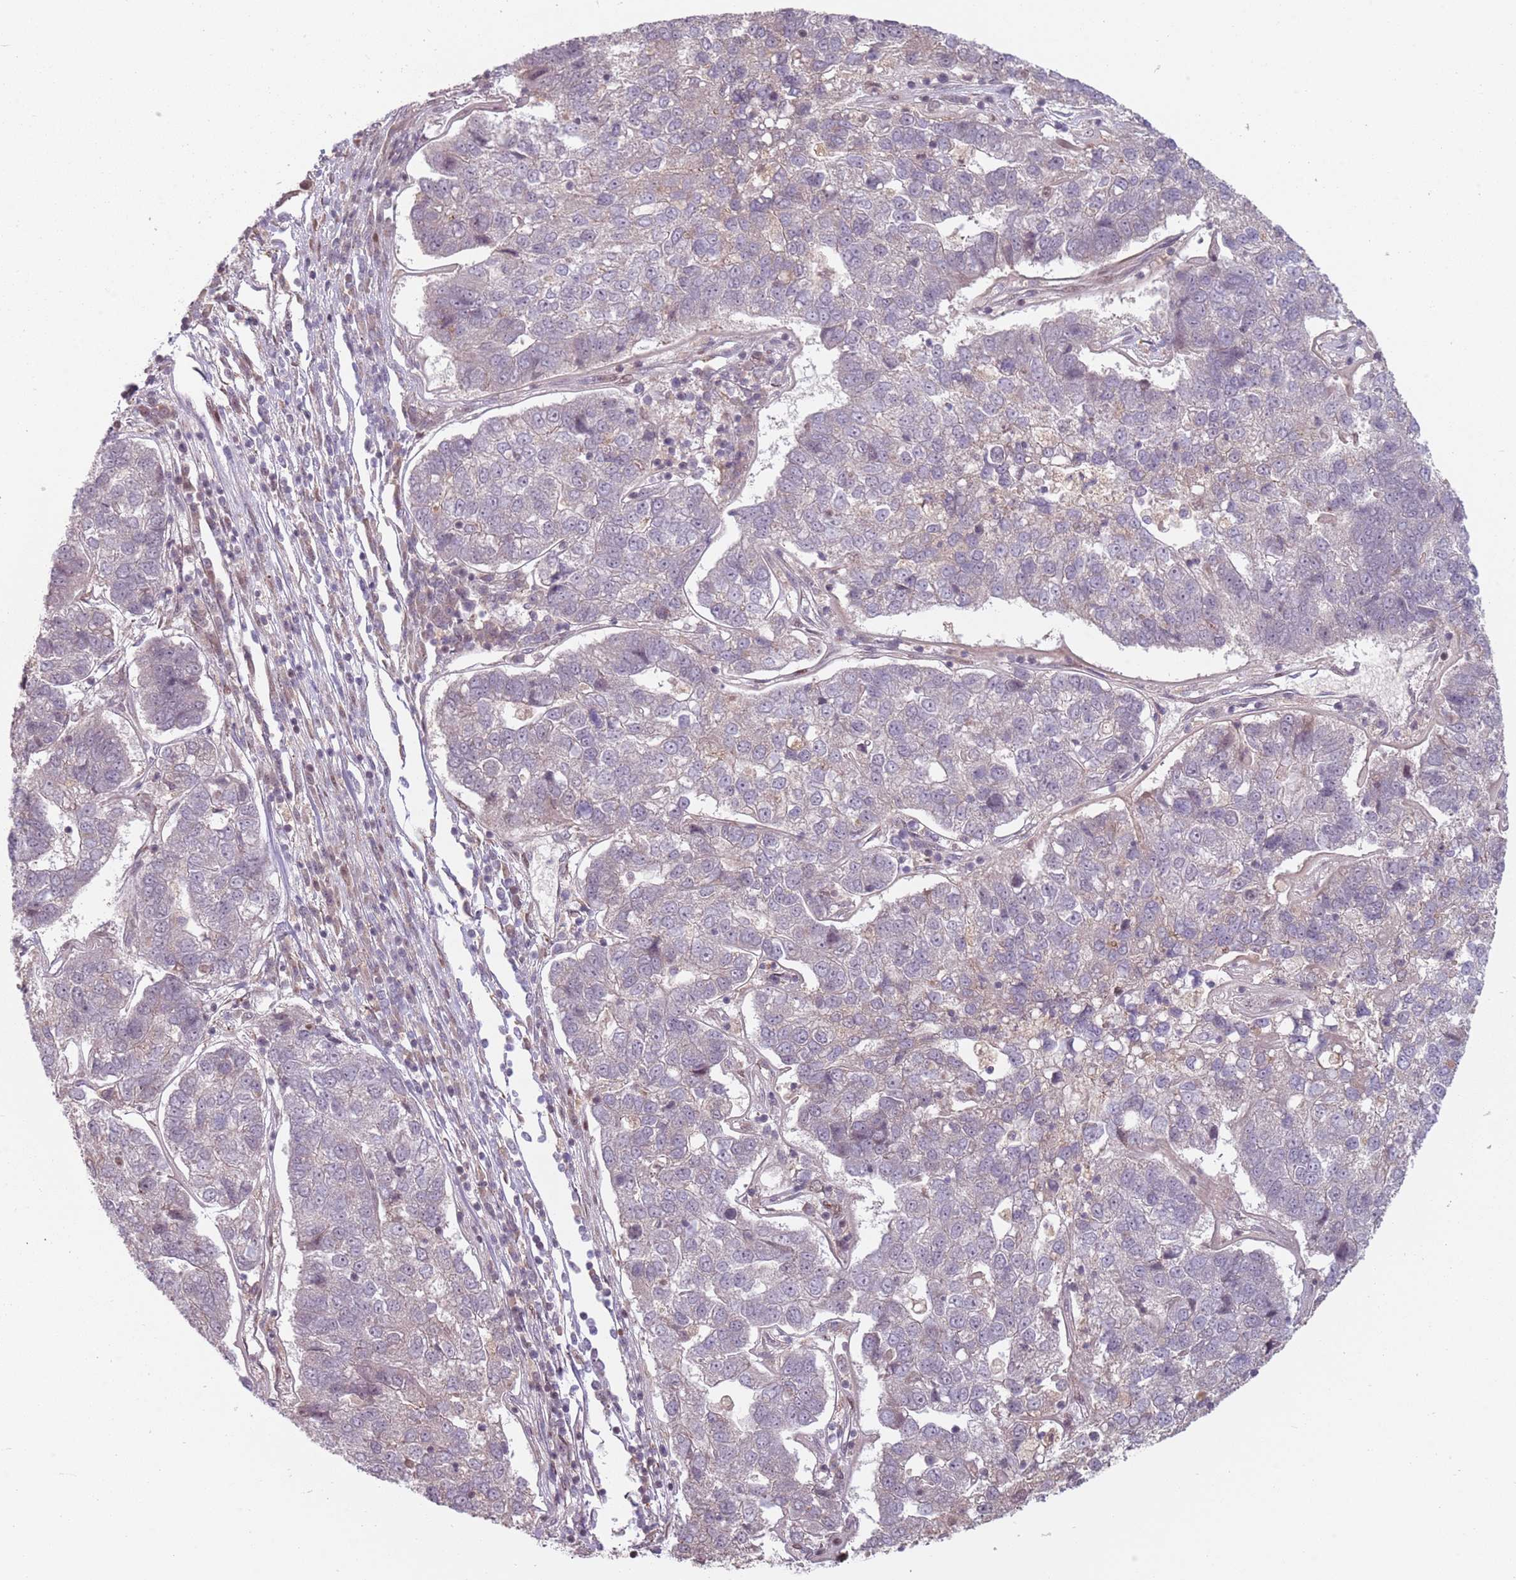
{"staining": {"intensity": "negative", "quantity": "none", "location": "none"}, "tissue": "pancreatic cancer", "cell_type": "Tumor cells", "image_type": "cancer", "snomed": [{"axis": "morphology", "description": "Adenocarcinoma, NOS"}, {"axis": "topography", "description": "Pancreas"}], "caption": "There is no significant staining in tumor cells of pancreatic cancer (adenocarcinoma).", "gene": "ADGRG1", "patient": {"sex": "female", "age": 61}}